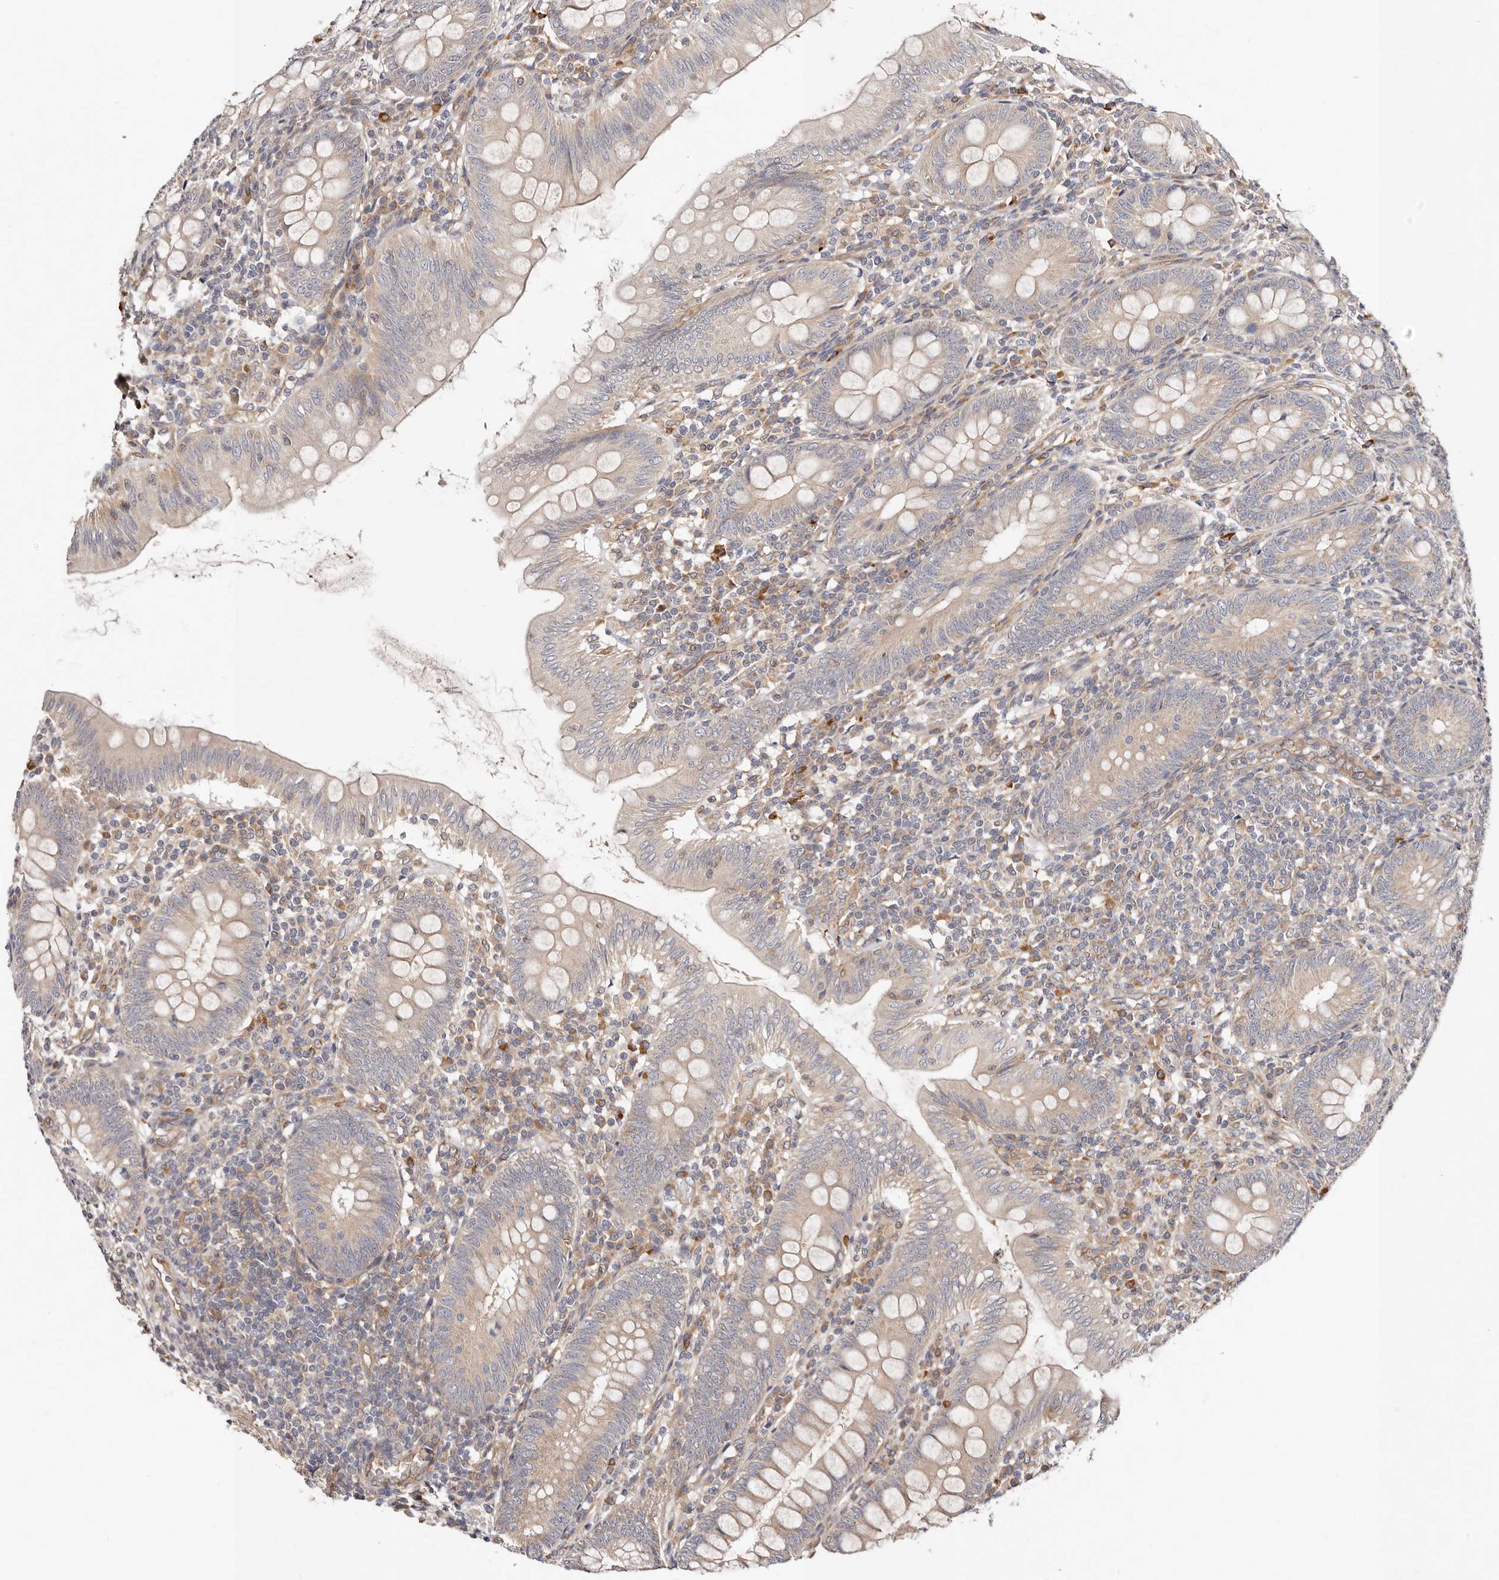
{"staining": {"intensity": "moderate", "quantity": "25%-75%", "location": "cytoplasmic/membranous"}, "tissue": "appendix", "cell_type": "Glandular cells", "image_type": "normal", "snomed": [{"axis": "morphology", "description": "Normal tissue, NOS"}, {"axis": "topography", "description": "Appendix"}], "caption": "Glandular cells show medium levels of moderate cytoplasmic/membranous positivity in approximately 25%-75% of cells in normal human appendix.", "gene": "MACF1", "patient": {"sex": "male", "age": 14}}